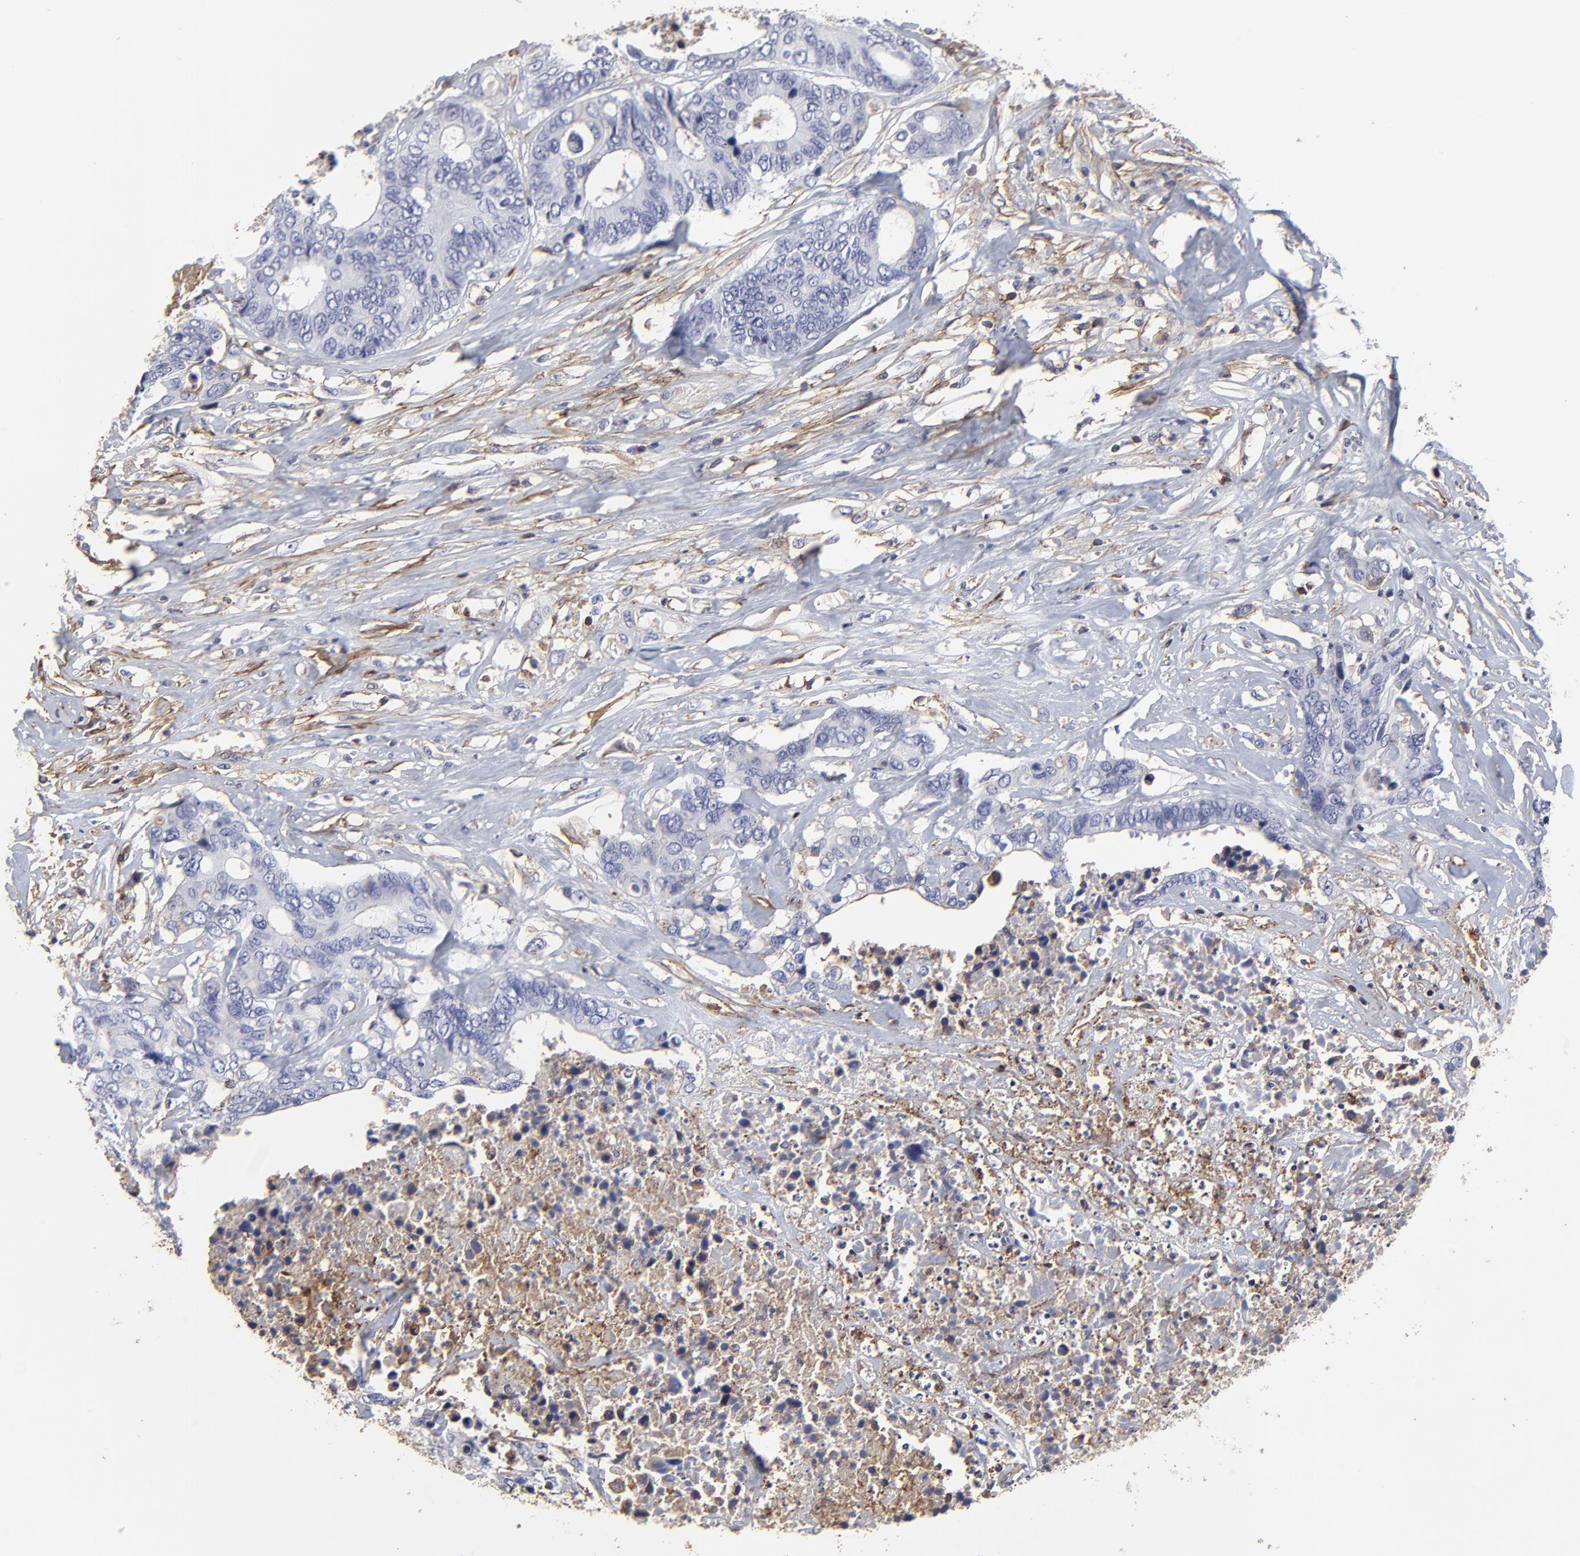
{"staining": {"intensity": "negative", "quantity": "none", "location": "none"}, "tissue": "colorectal cancer", "cell_type": "Tumor cells", "image_type": "cancer", "snomed": [{"axis": "morphology", "description": "Adenocarcinoma, NOS"}, {"axis": "topography", "description": "Rectum"}], "caption": "The micrograph exhibits no staining of tumor cells in adenocarcinoma (colorectal). (Brightfield microscopy of DAB immunohistochemistry at high magnification).", "gene": "ANXA6", "patient": {"sex": "male", "age": 55}}